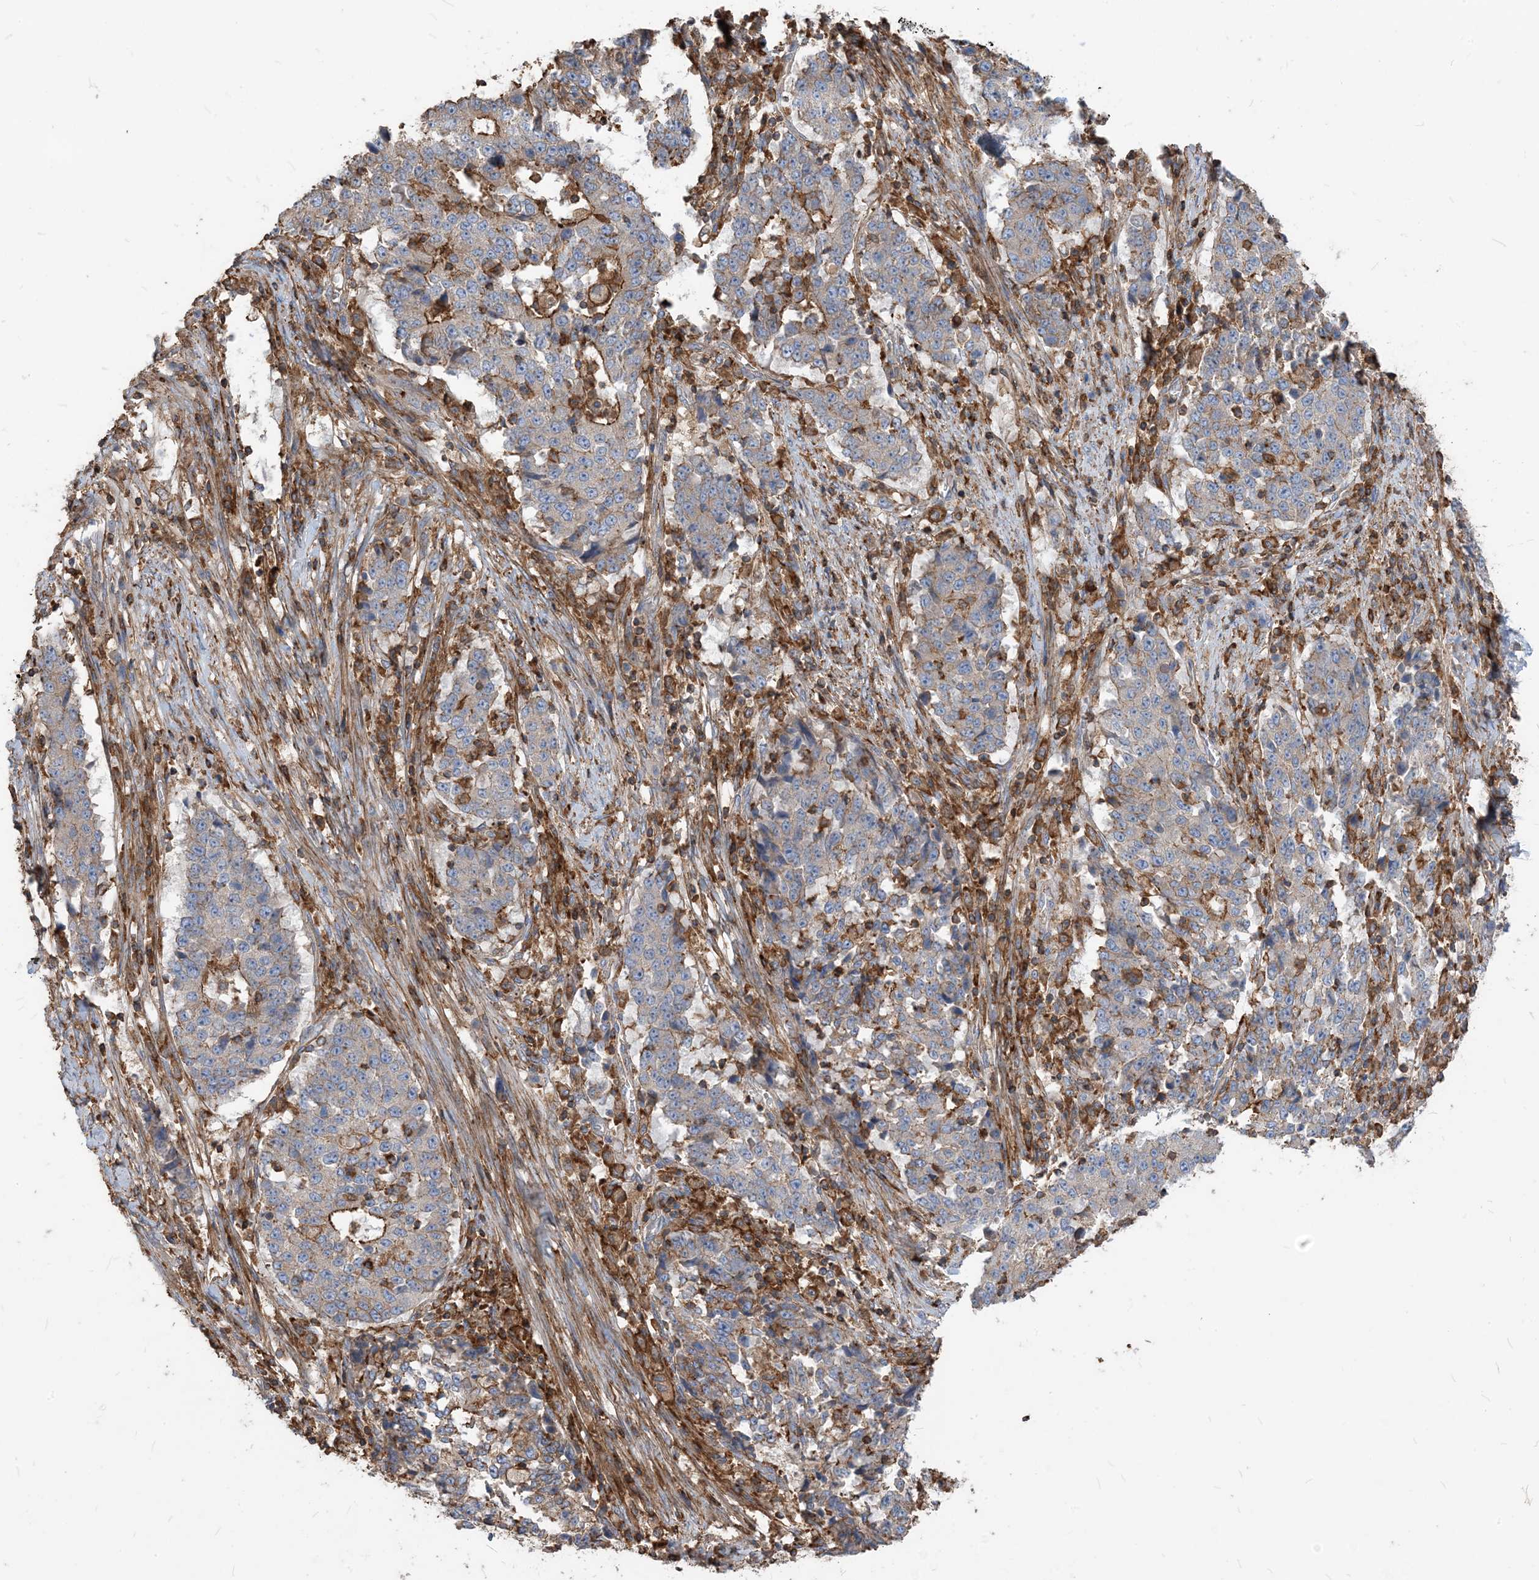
{"staining": {"intensity": "moderate", "quantity": "<25%", "location": "cytoplasmic/membranous"}, "tissue": "stomach cancer", "cell_type": "Tumor cells", "image_type": "cancer", "snomed": [{"axis": "morphology", "description": "Adenocarcinoma, NOS"}, {"axis": "topography", "description": "Stomach"}], "caption": "This histopathology image shows immunohistochemistry staining of stomach adenocarcinoma, with low moderate cytoplasmic/membranous staining in about <25% of tumor cells.", "gene": "PARVG", "patient": {"sex": "male", "age": 59}}